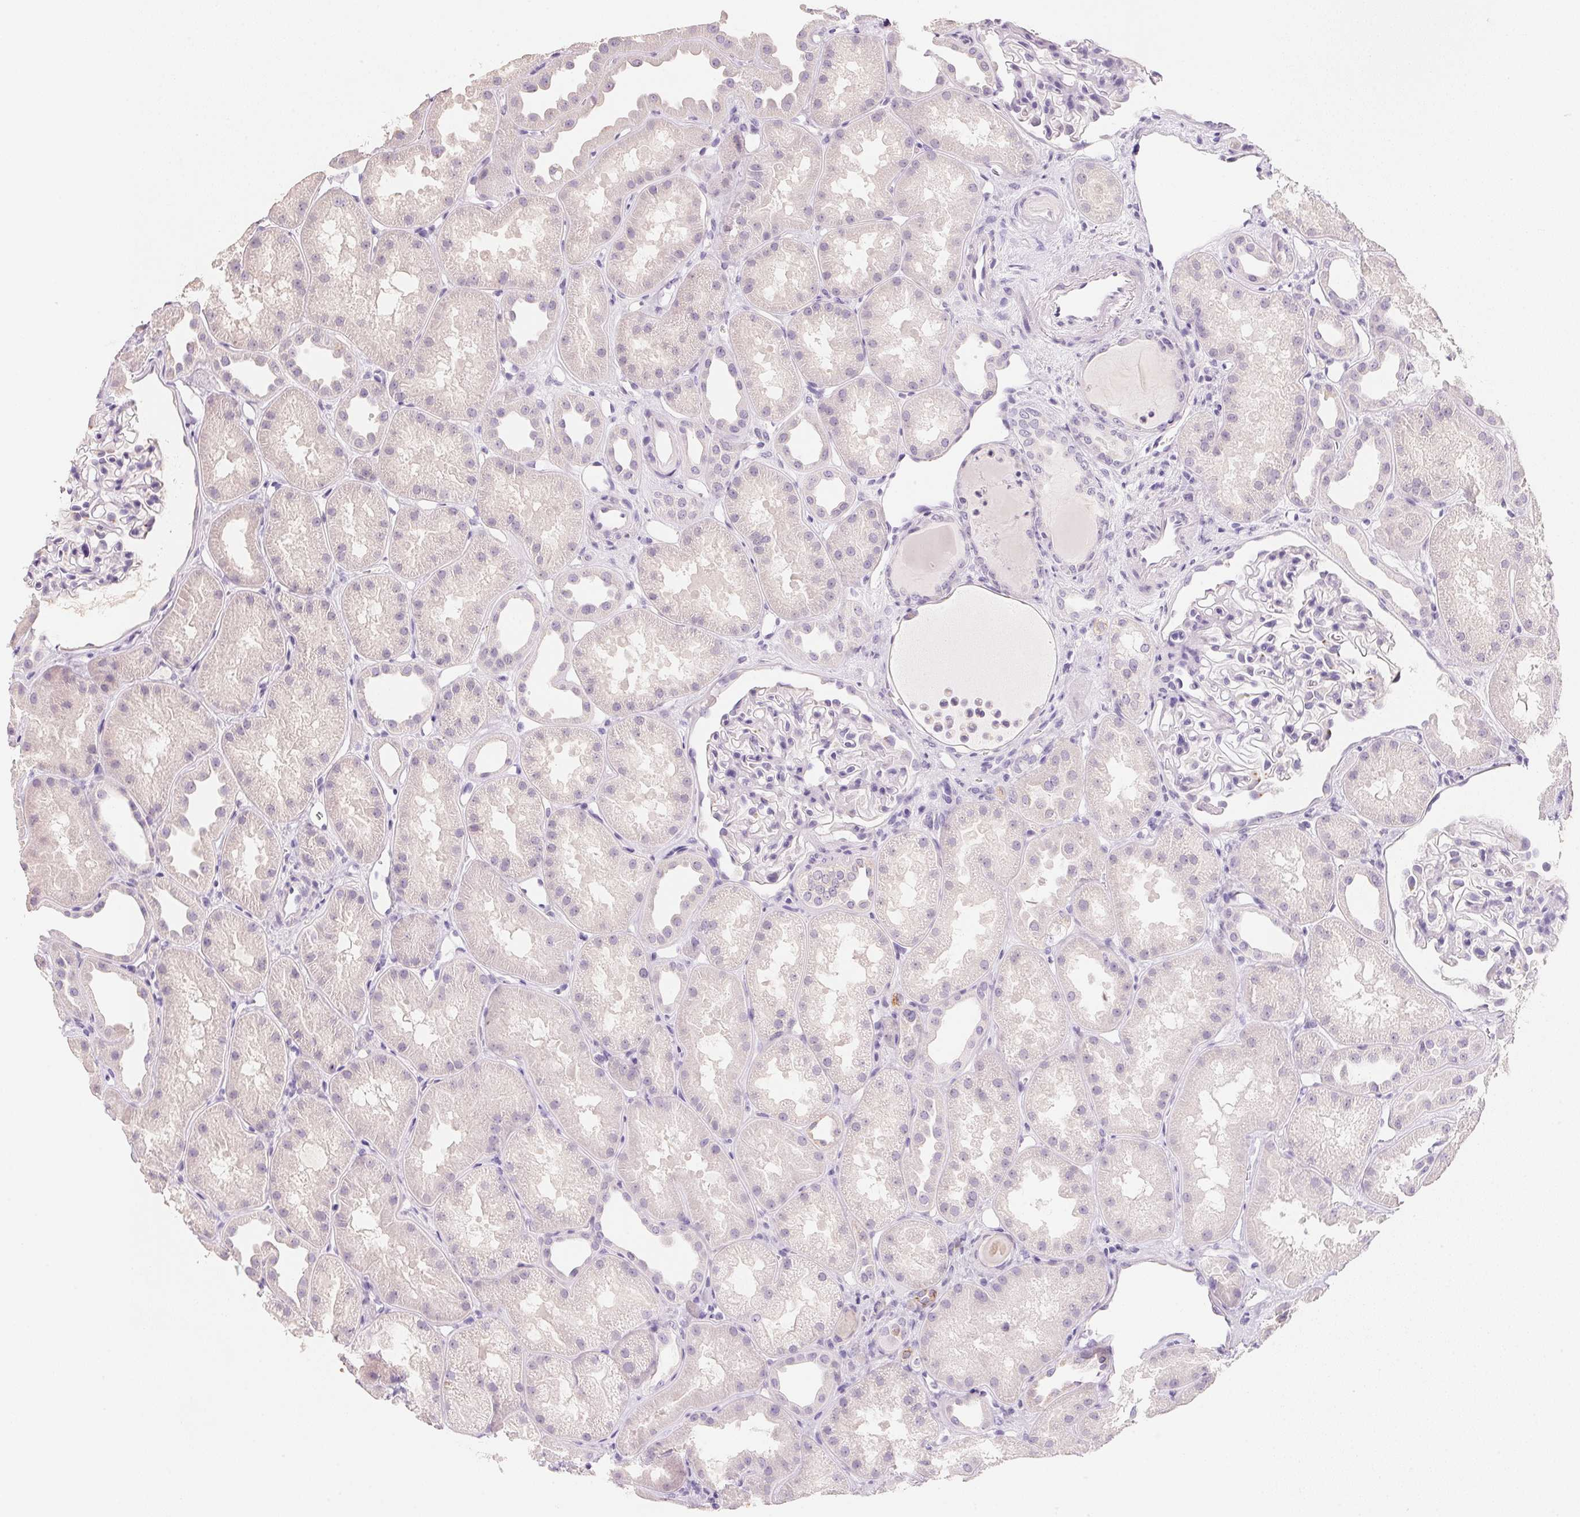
{"staining": {"intensity": "negative", "quantity": "none", "location": "none"}, "tissue": "kidney", "cell_type": "Cells in glomeruli", "image_type": "normal", "snomed": [{"axis": "morphology", "description": "Normal tissue, NOS"}, {"axis": "topography", "description": "Kidney"}], "caption": "Human kidney stained for a protein using immunohistochemistry (IHC) demonstrates no expression in cells in glomeruli.", "gene": "ACP3", "patient": {"sex": "male", "age": 61}}